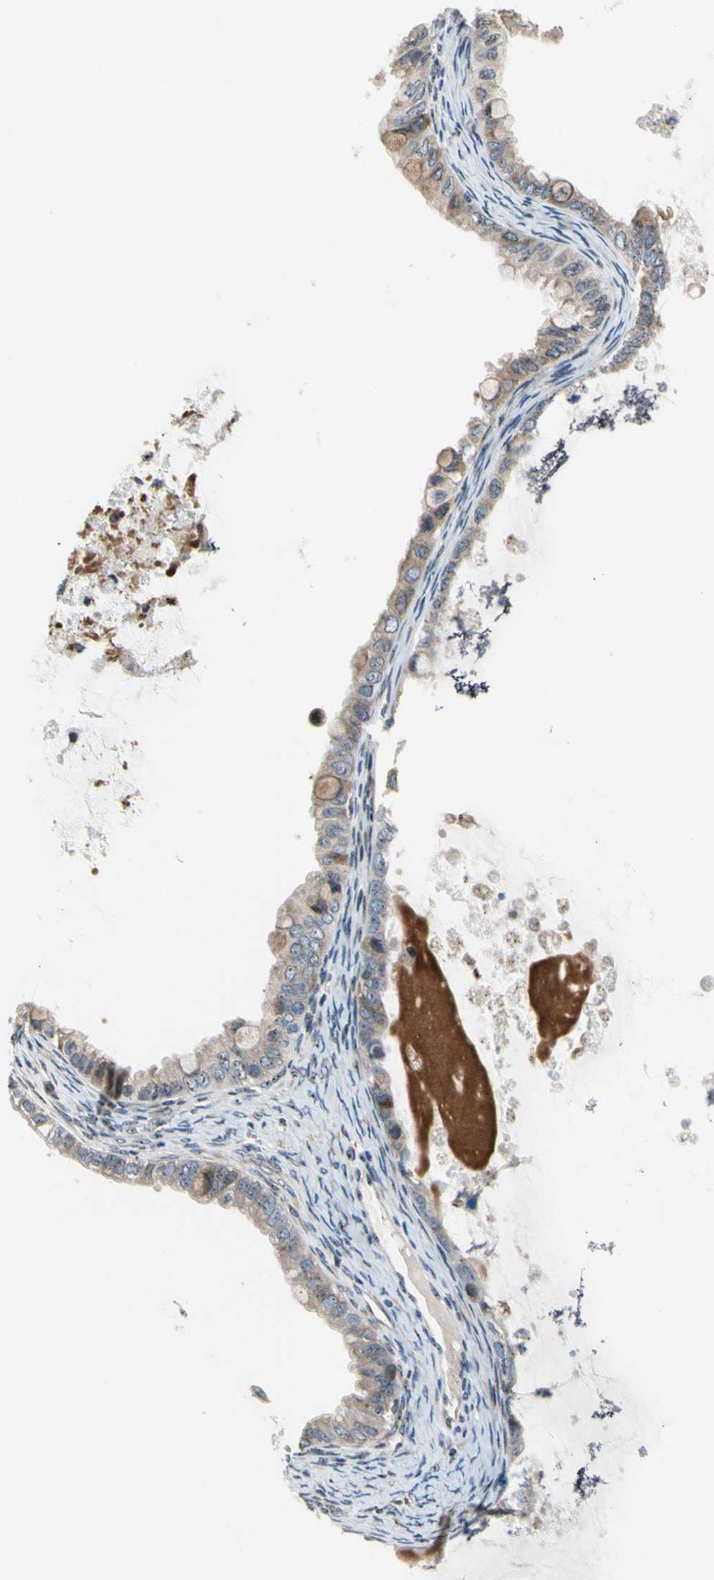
{"staining": {"intensity": "weak", "quantity": ">75%", "location": "cytoplasmic/membranous"}, "tissue": "ovarian cancer", "cell_type": "Tumor cells", "image_type": "cancer", "snomed": [{"axis": "morphology", "description": "Cystadenocarcinoma, mucinous, NOS"}, {"axis": "topography", "description": "Ovary"}], "caption": "The micrograph shows a brown stain indicating the presence of a protein in the cytoplasmic/membranous of tumor cells in mucinous cystadenocarcinoma (ovarian). Ihc stains the protein of interest in brown and the nuclei are stained blue.", "gene": "TMED7", "patient": {"sex": "female", "age": 80}}